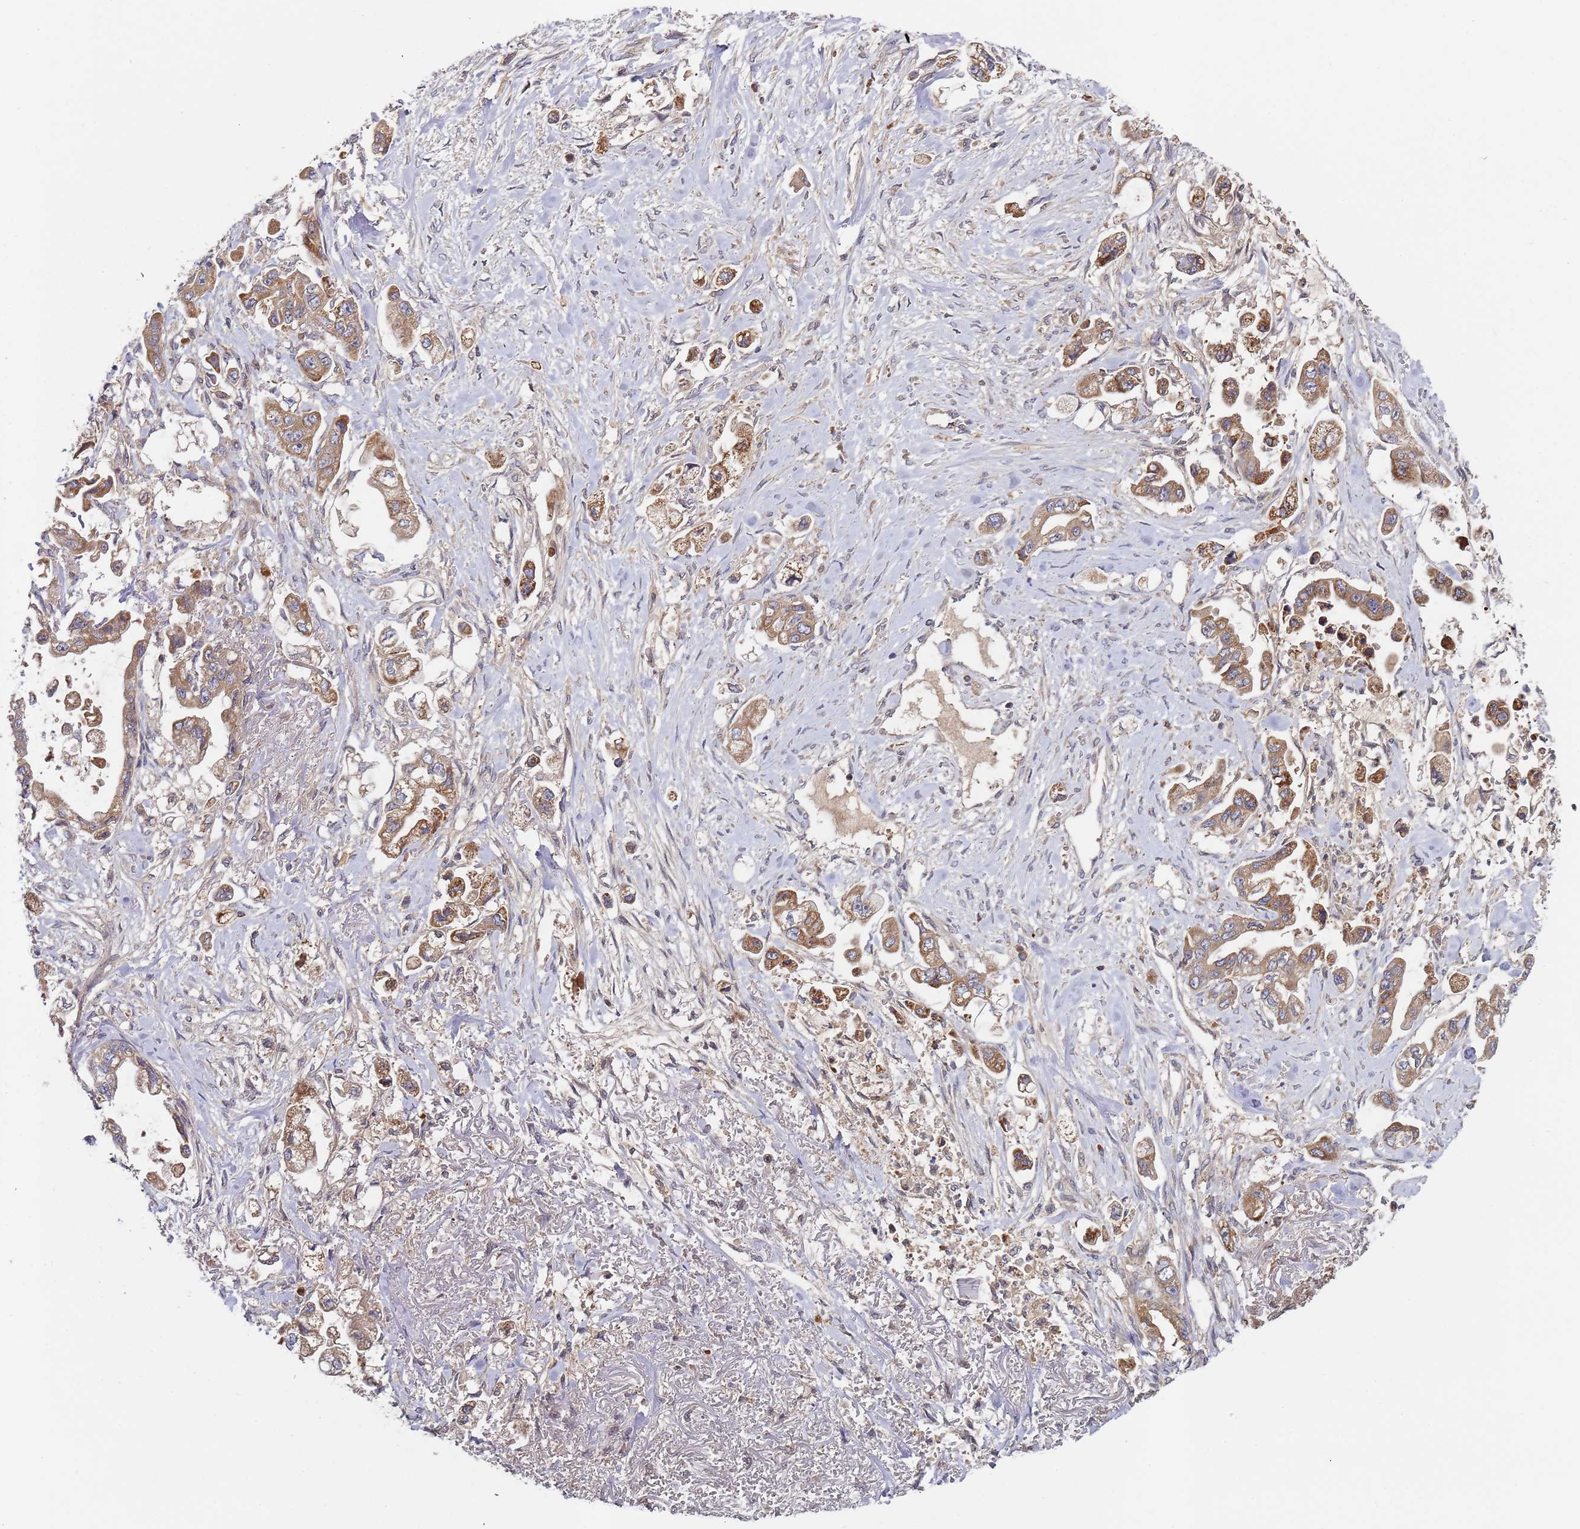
{"staining": {"intensity": "moderate", "quantity": ">75%", "location": "cytoplasmic/membranous"}, "tissue": "stomach cancer", "cell_type": "Tumor cells", "image_type": "cancer", "snomed": [{"axis": "morphology", "description": "Adenocarcinoma, NOS"}, {"axis": "topography", "description": "Stomach"}], "caption": "A brown stain highlights moderate cytoplasmic/membranous expression of a protein in stomach cancer tumor cells. The staining is performed using DAB (3,3'-diaminobenzidine) brown chromogen to label protein expression. The nuclei are counter-stained blue using hematoxylin.", "gene": "OR5A2", "patient": {"sex": "male", "age": 62}}